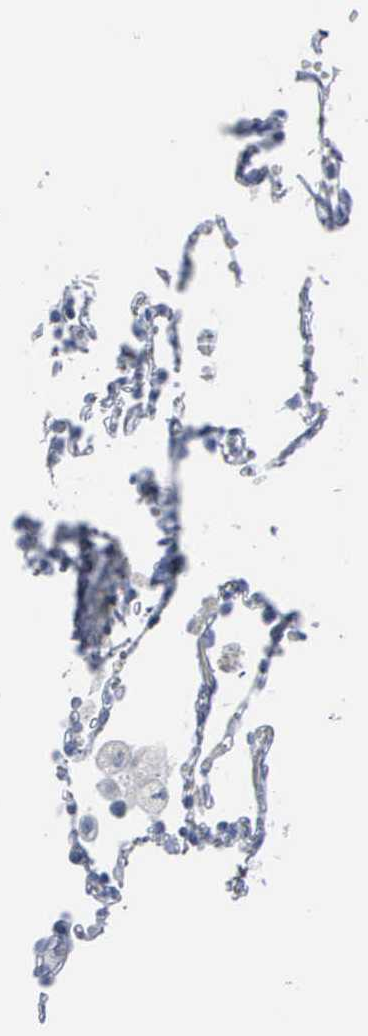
{"staining": {"intensity": "negative", "quantity": "none", "location": "none"}, "tissue": "lung", "cell_type": "Alveolar cells", "image_type": "normal", "snomed": [{"axis": "morphology", "description": "Normal tissue, NOS"}, {"axis": "topography", "description": "Lung"}], "caption": "This is a image of IHC staining of normal lung, which shows no staining in alveolar cells. (Brightfield microscopy of DAB (3,3'-diaminobenzidine) IHC at high magnification).", "gene": "DMD", "patient": {"sex": "male", "age": 71}}